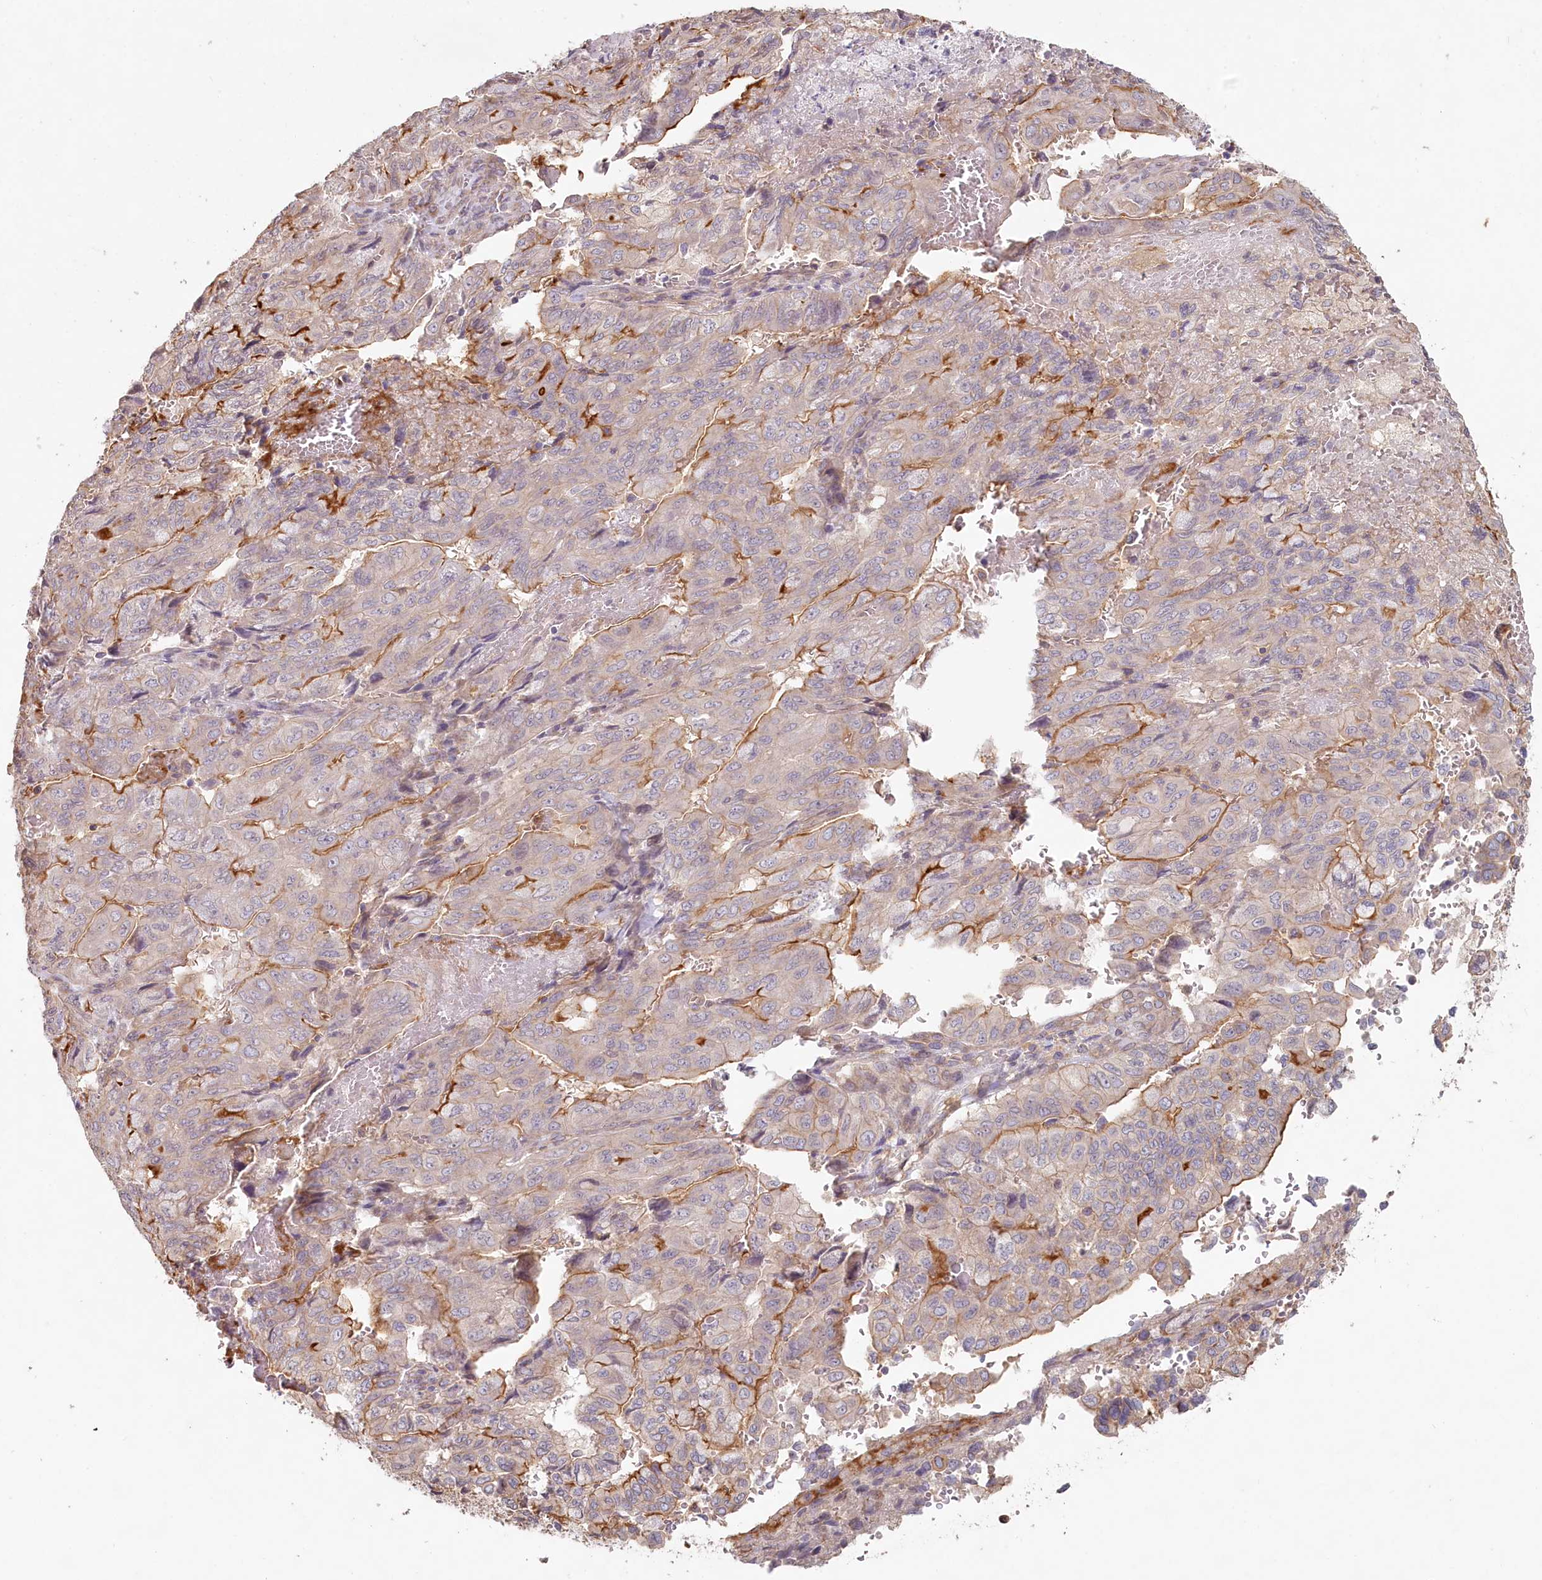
{"staining": {"intensity": "moderate", "quantity": "<25%", "location": "cytoplasmic/membranous"}, "tissue": "pancreatic cancer", "cell_type": "Tumor cells", "image_type": "cancer", "snomed": [{"axis": "morphology", "description": "Adenocarcinoma, NOS"}, {"axis": "topography", "description": "Pancreas"}], "caption": "An image of human pancreatic cancer (adenocarcinoma) stained for a protein shows moderate cytoplasmic/membranous brown staining in tumor cells. (DAB (3,3'-diaminobenzidine) = brown stain, brightfield microscopy at high magnification).", "gene": "TCHP", "patient": {"sex": "male", "age": 51}}